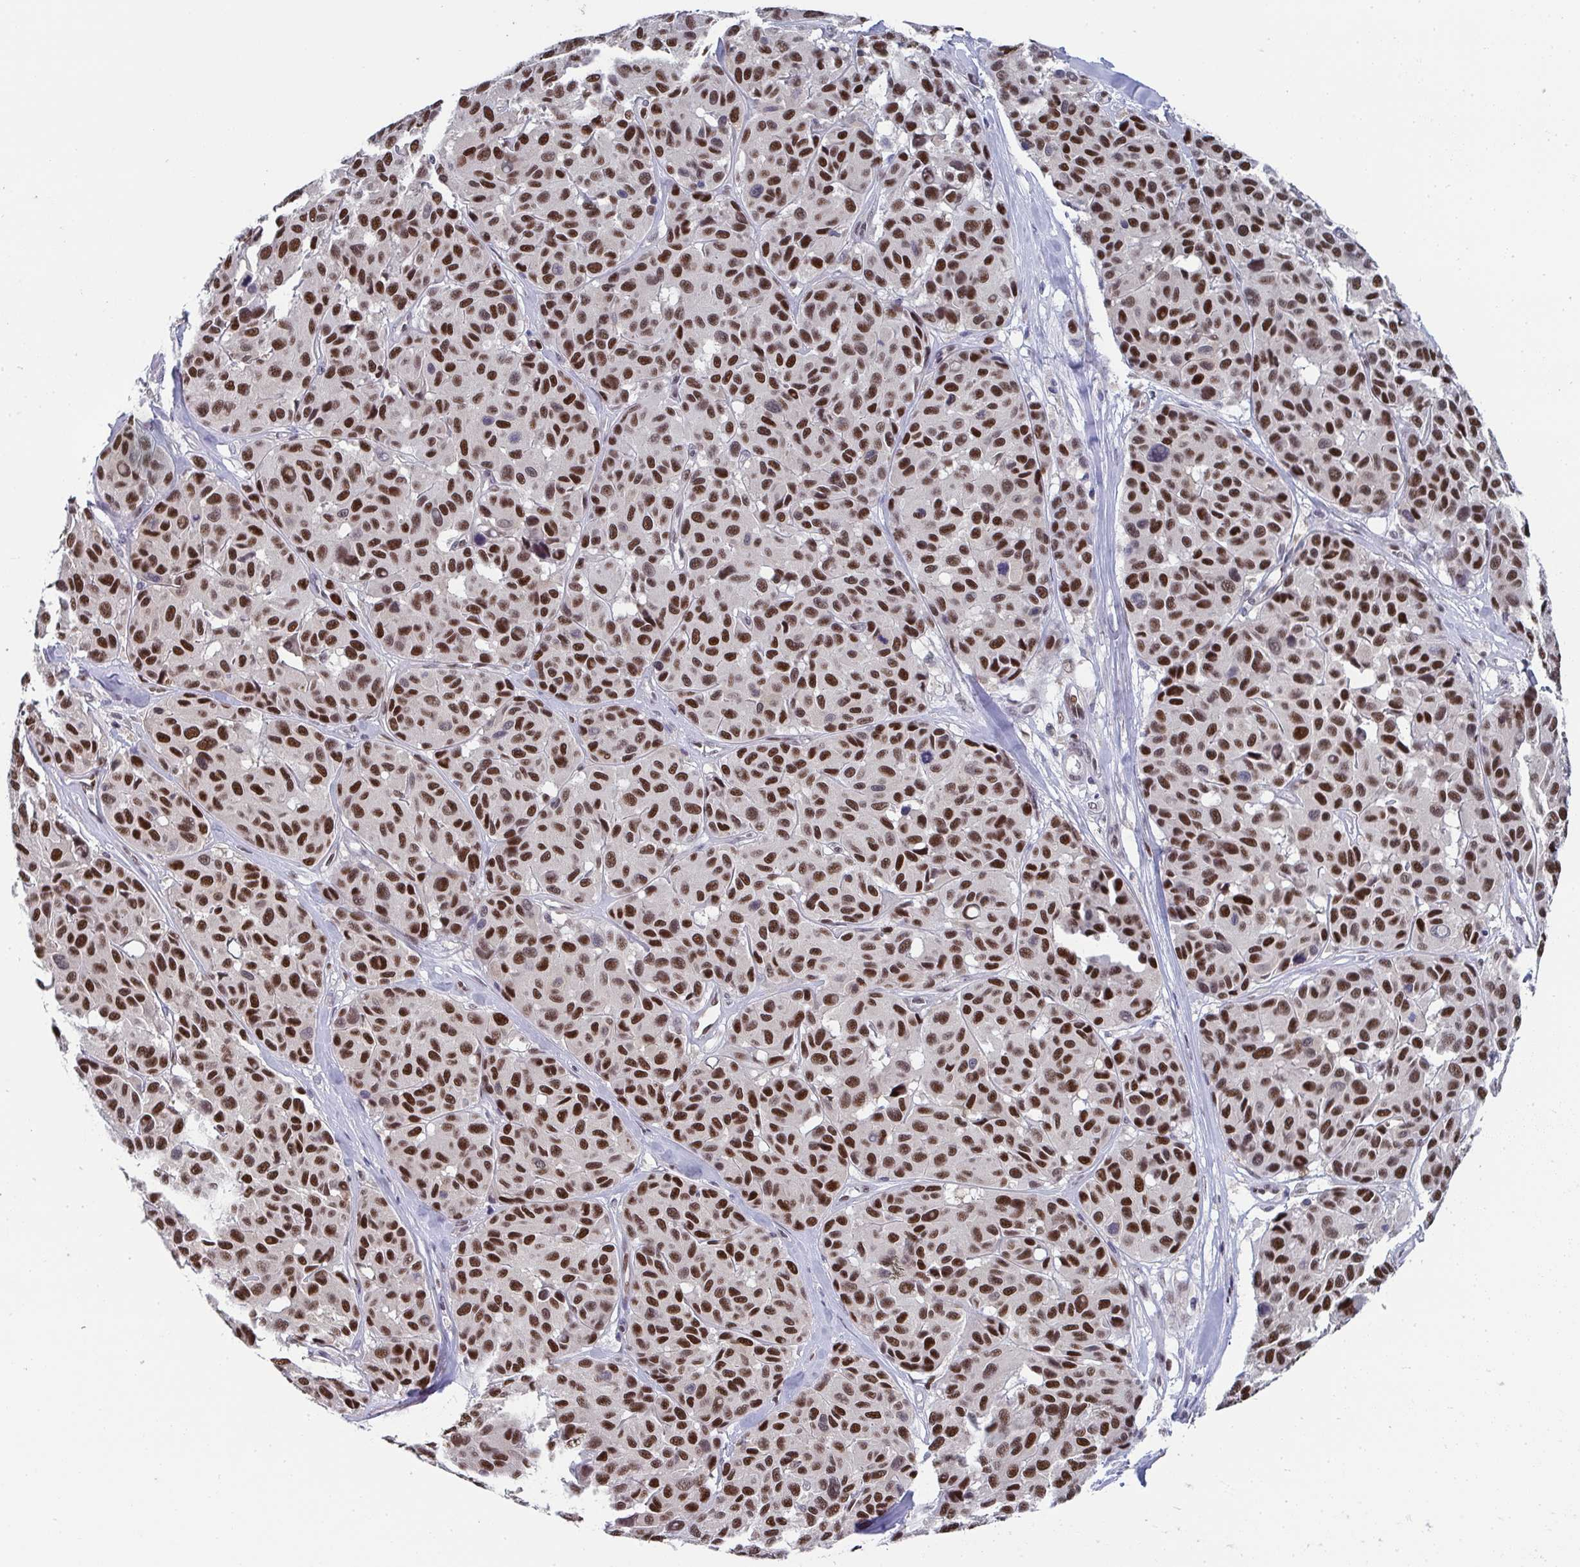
{"staining": {"intensity": "strong", "quantity": ">75%", "location": "nuclear"}, "tissue": "melanoma", "cell_type": "Tumor cells", "image_type": "cancer", "snomed": [{"axis": "morphology", "description": "Malignant melanoma, NOS"}, {"axis": "topography", "description": "Skin"}], "caption": "A high amount of strong nuclear positivity is seen in approximately >75% of tumor cells in malignant melanoma tissue.", "gene": "JDP2", "patient": {"sex": "female", "age": 66}}